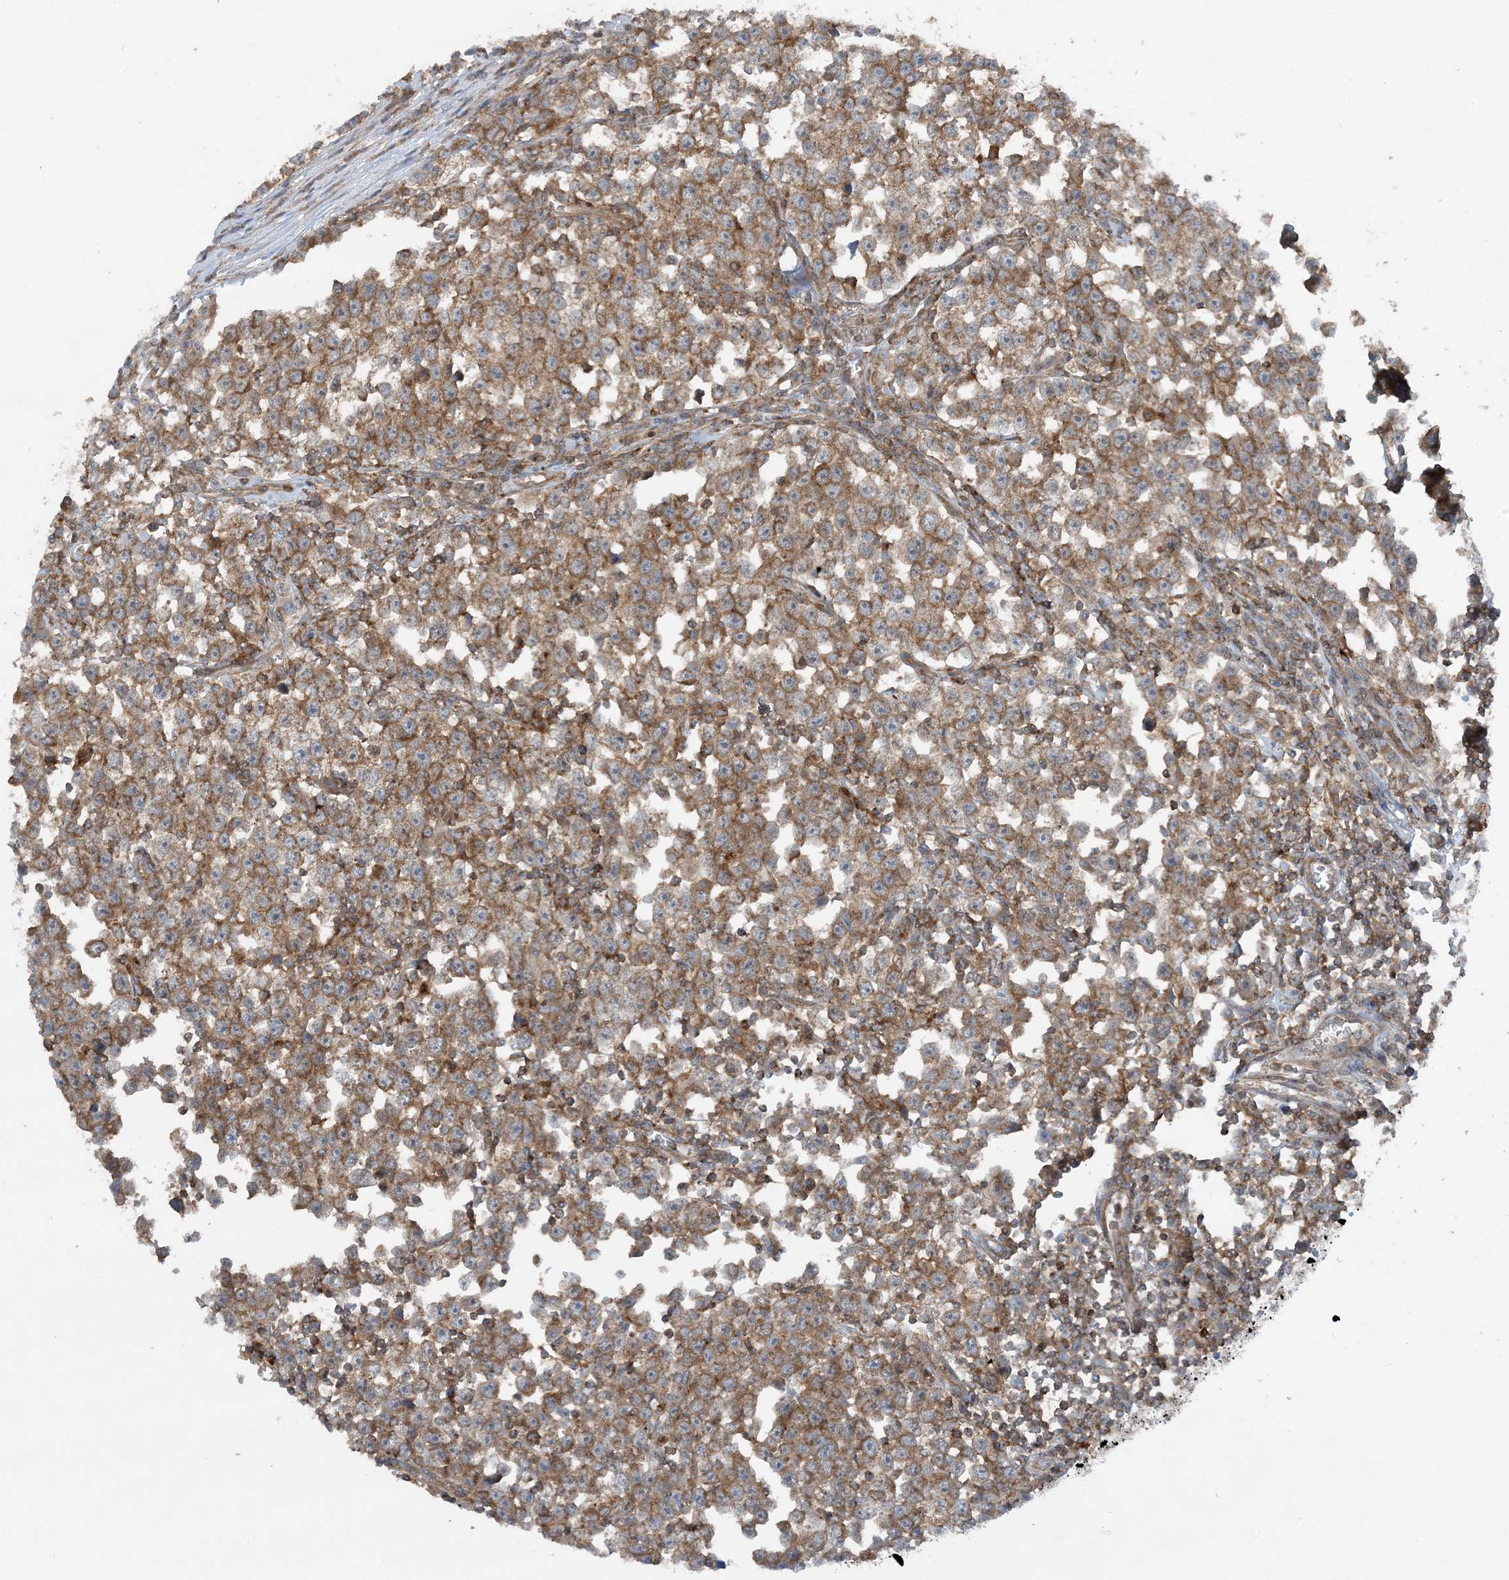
{"staining": {"intensity": "moderate", "quantity": ">75%", "location": "cytoplasmic/membranous"}, "tissue": "testis cancer", "cell_type": "Tumor cells", "image_type": "cancer", "snomed": [{"axis": "morphology", "description": "Normal tissue, NOS"}, {"axis": "morphology", "description": "Seminoma, NOS"}, {"axis": "topography", "description": "Testis"}], "caption": "Immunohistochemistry (IHC) staining of seminoma (testis), which displays medium levels of moderate cytoplasmic/membranous positivity in about >75% of tumor cells indicating moderate cytoplasmic/membranous protein expression. The staining was performed using DAB (brown) for protein detection and nuclei were counterstained in hematoxylin (blue).", "gene": "STAM2", "patient": {"sex": "male", "age": 43}}